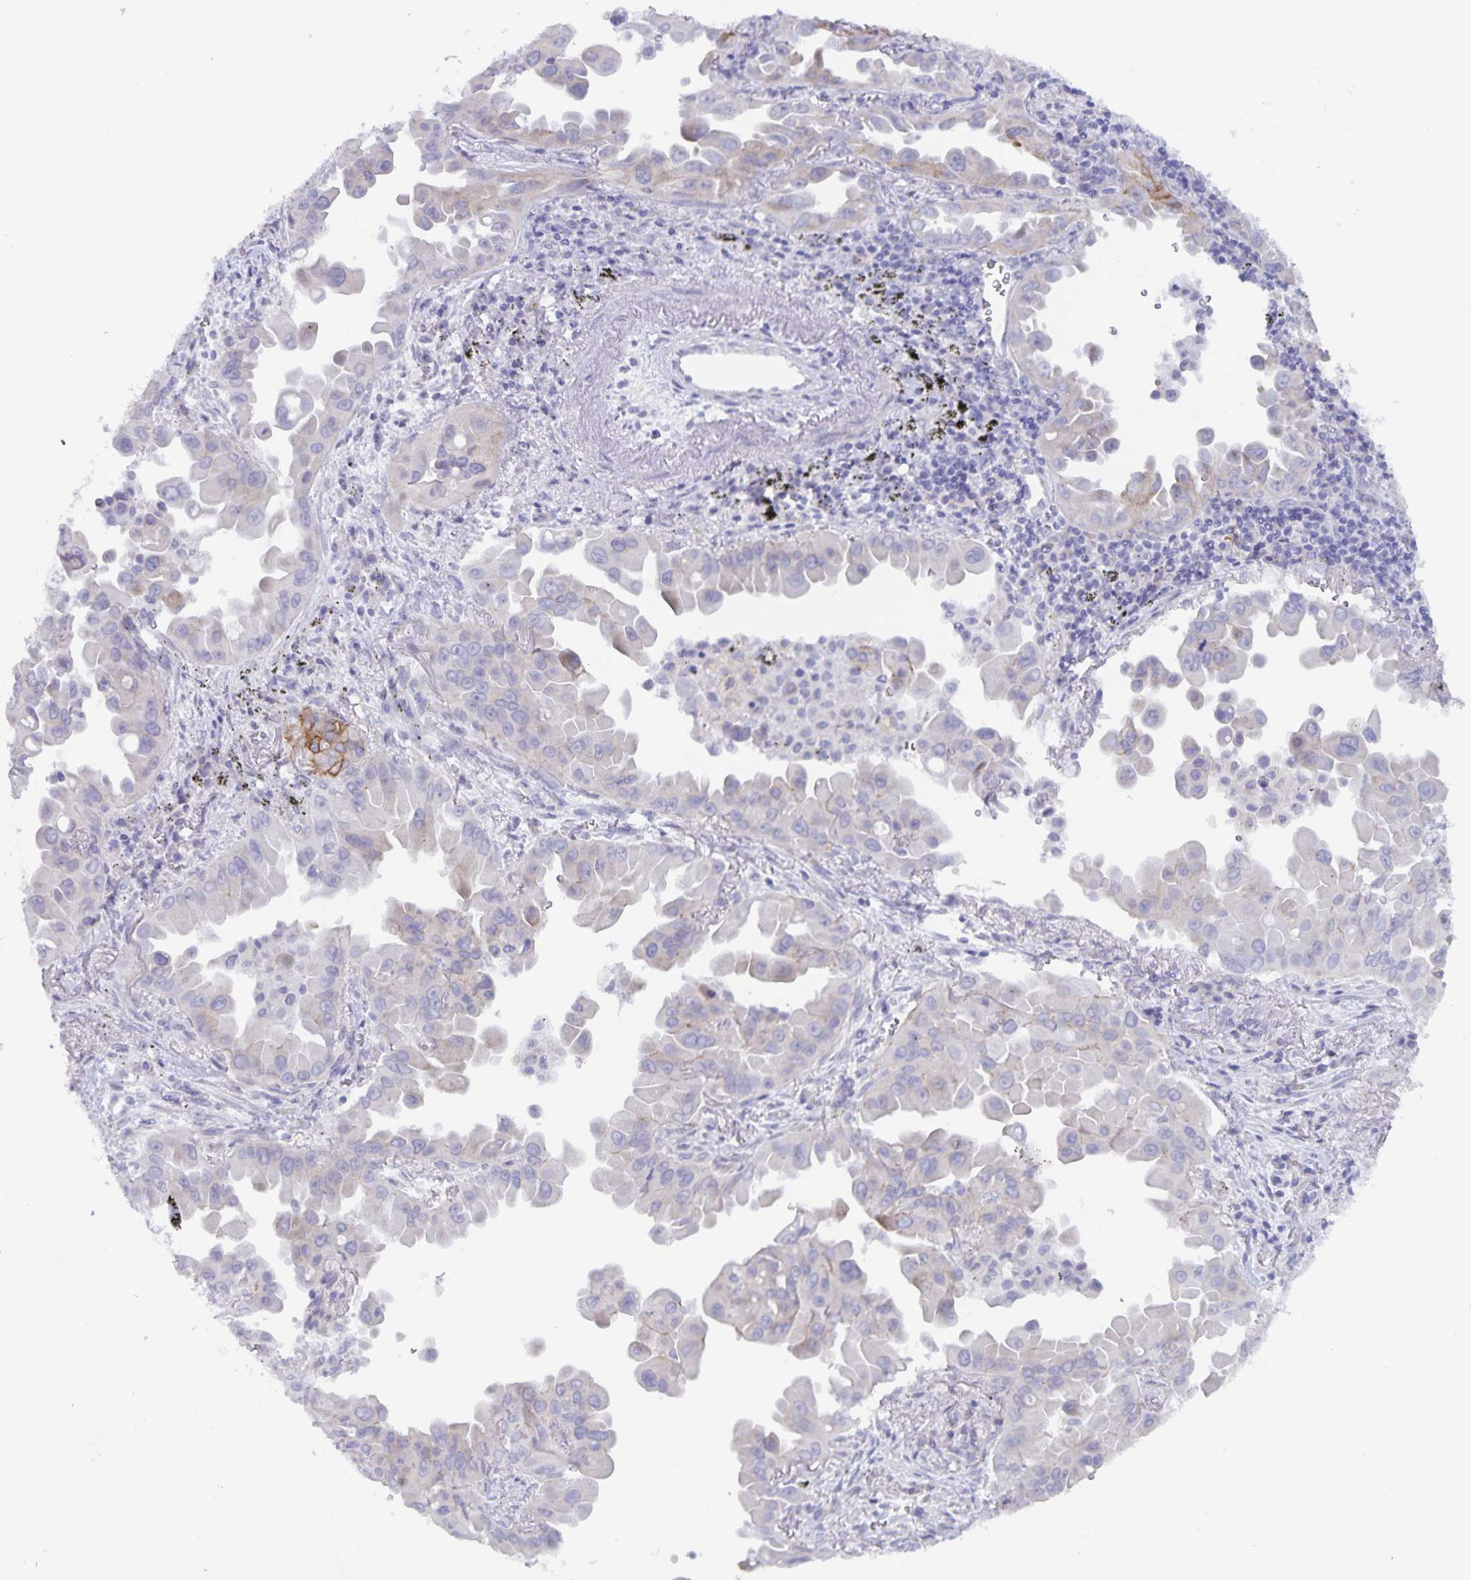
{"staining": {"intensity": "moderate", "quantity": "<25%", "location": "cytoplasmic/membranous"}, "tissue": "lung cancer", "cell_type": "Tumor cells", "image_type": "cancer", "snomed": [{"axis": "morphology", "description": "Adenocarcinoma, NOS"}, {"axis": "topography", "description": "Lung"}], "caption": "A micrograph showing moderate cytoplasmic/membranous expression in approximately <25% of tumor cells in lung cancer, as visualized by brown immunohistochemical staining.", "gene": "AQP4", "patient": {"sex": "male", "age": 68}}